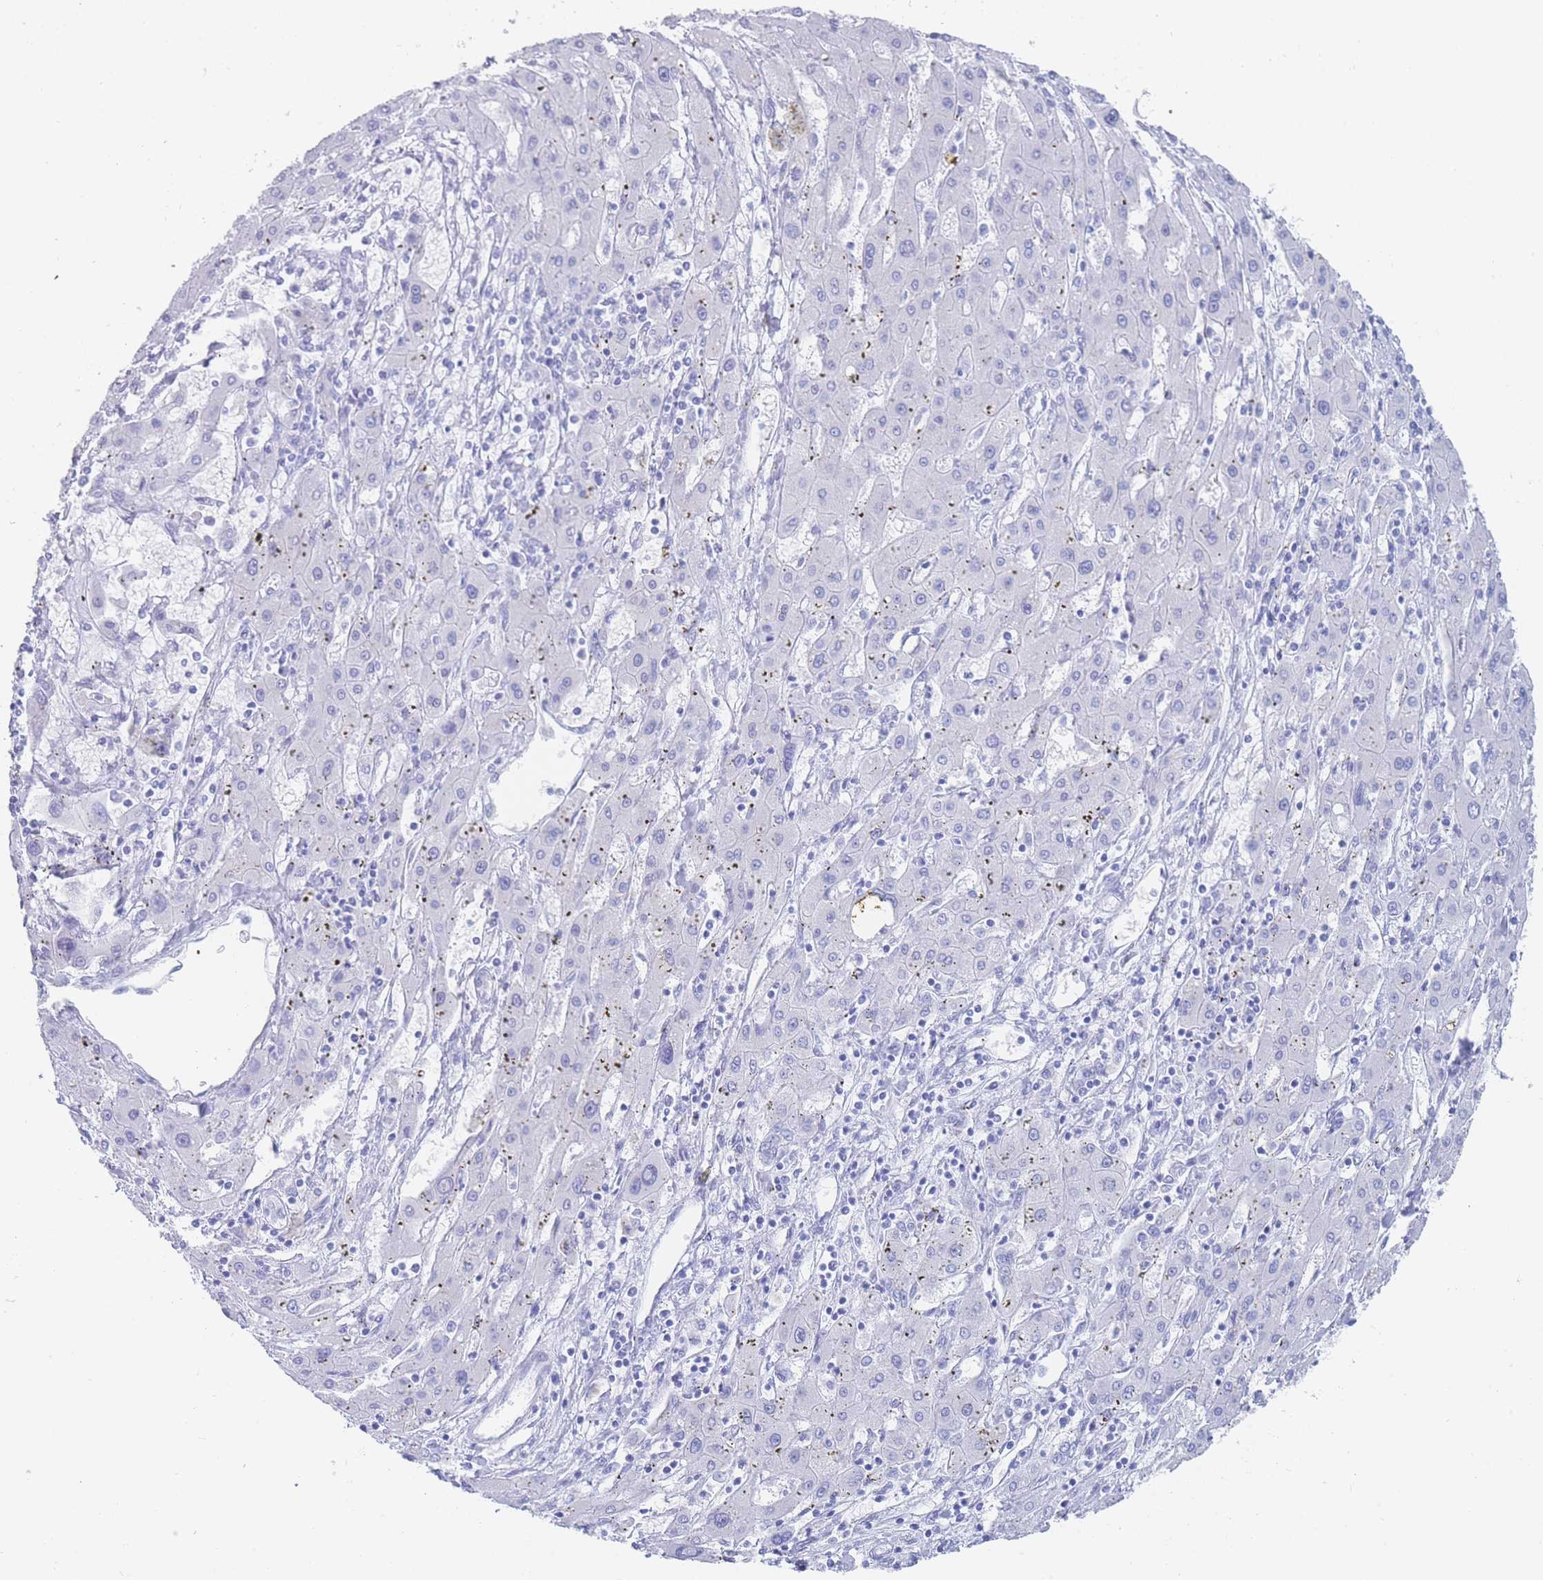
{"staining": {"intensity": "negative", "quantity": "none", "location": "none"}, "tissue": "liver cancer", "cell_type": "Tumor cells", "image_type": "cancer", "snomed": [{"axis": "morphology", "description": "Carcinoma, Hepatocellular, NOS"}, {"axis": "topography", "description": "Liver"}], "caption": "Tumor cells show no significant protein staining in liver cancer.", "gene": "LZTFL1", "patient": {"sex": "male", "age": 72}}